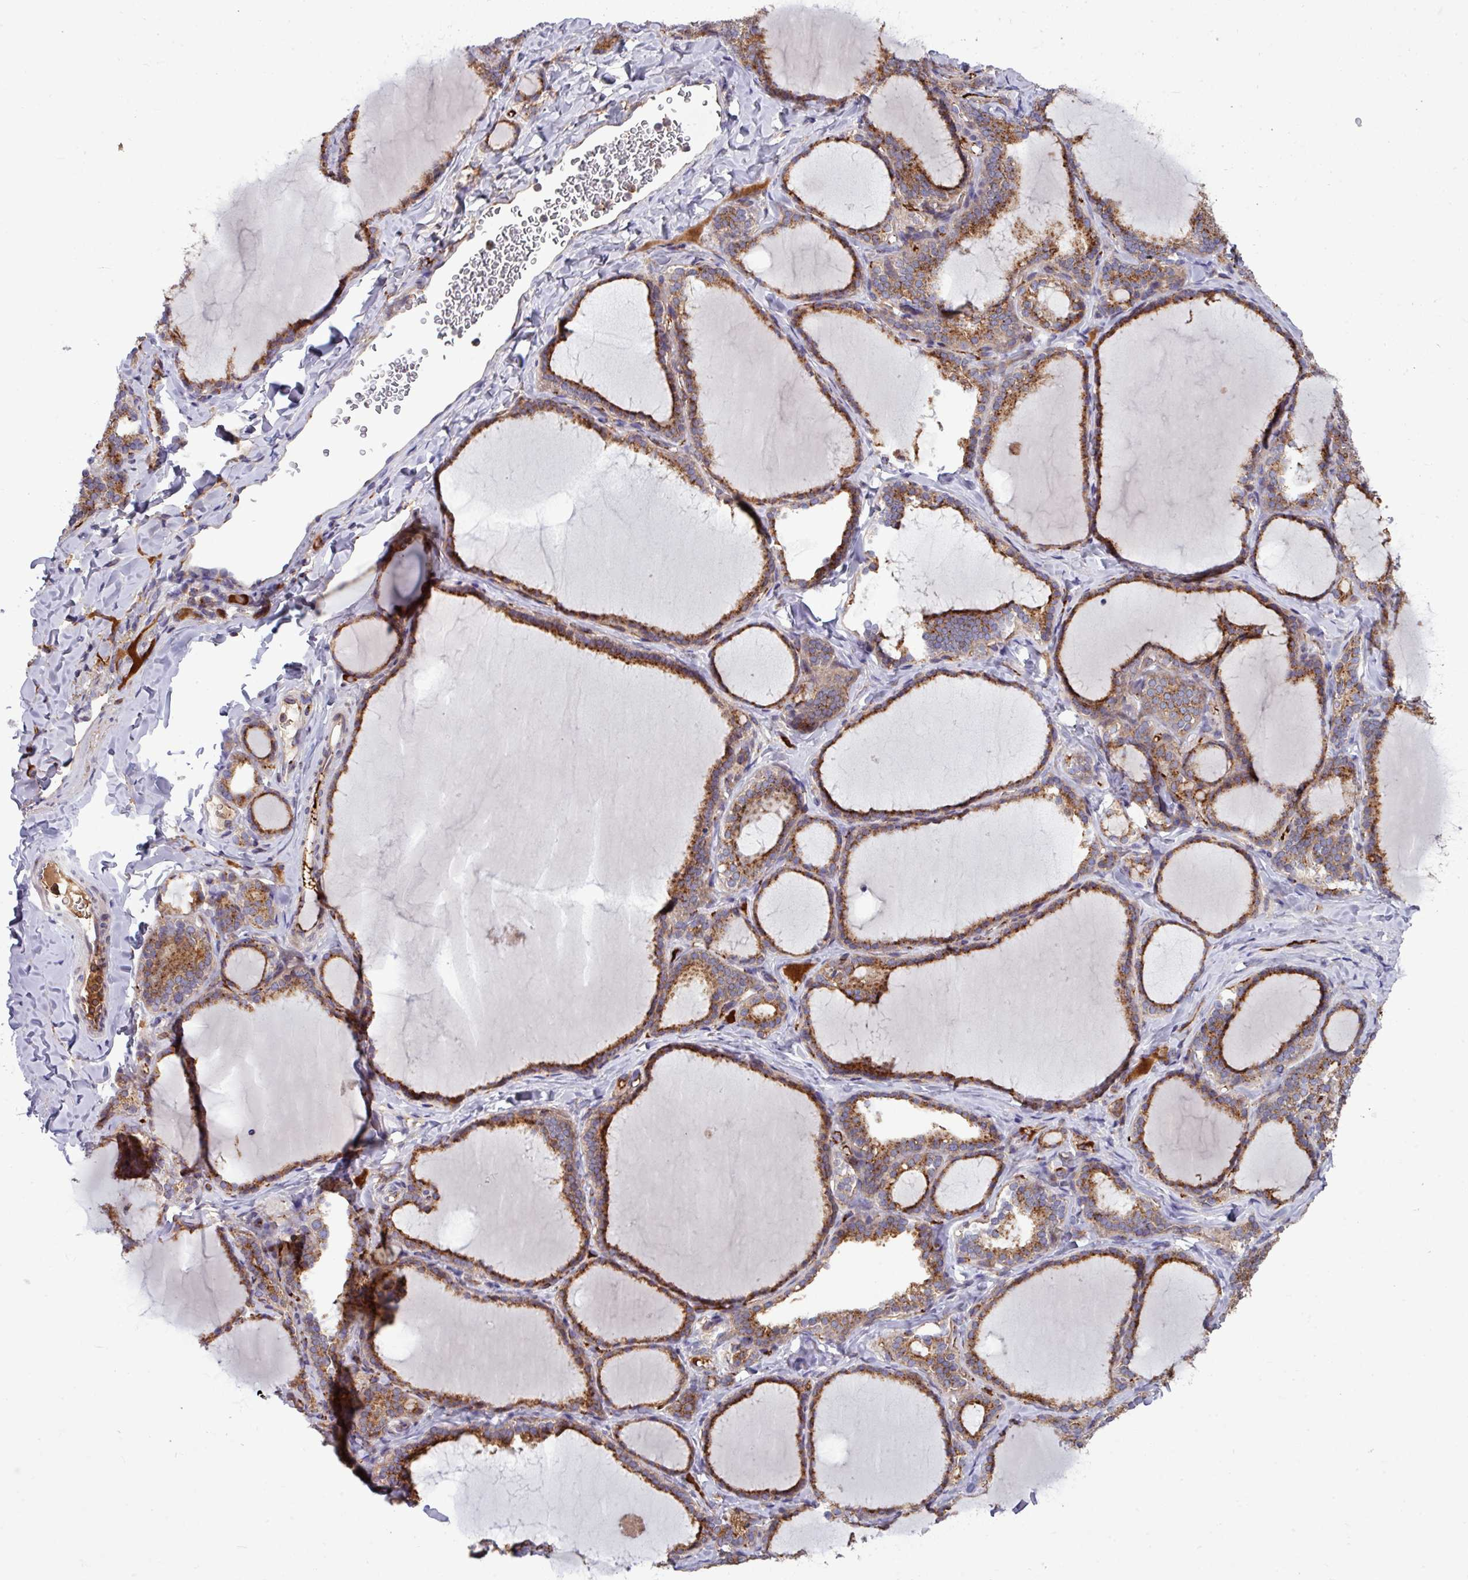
{"staining": {"intensity": "strong", "quantity": "25%-75%", "location": "cytoplasmic/membranous"}, "tissue": "thyroid gland", "cell_type": "Glandular cells", "image_type": "normal", "snomed": [{"axis": "morphology", "description": "Normal tissue, NOS"}, {"axis": "topography", "description": "Thyroid gland"}], "caption": "Immunohistochemistry (IHC) (DAB) staining of unremarkable human thyroid gland demonstrates strong cytoplasmic/membranous protein positivity in approximately 25%-75% of glandular cells.", "gene": "LSM12", "patient": {"sex": "female", "age": 31}}